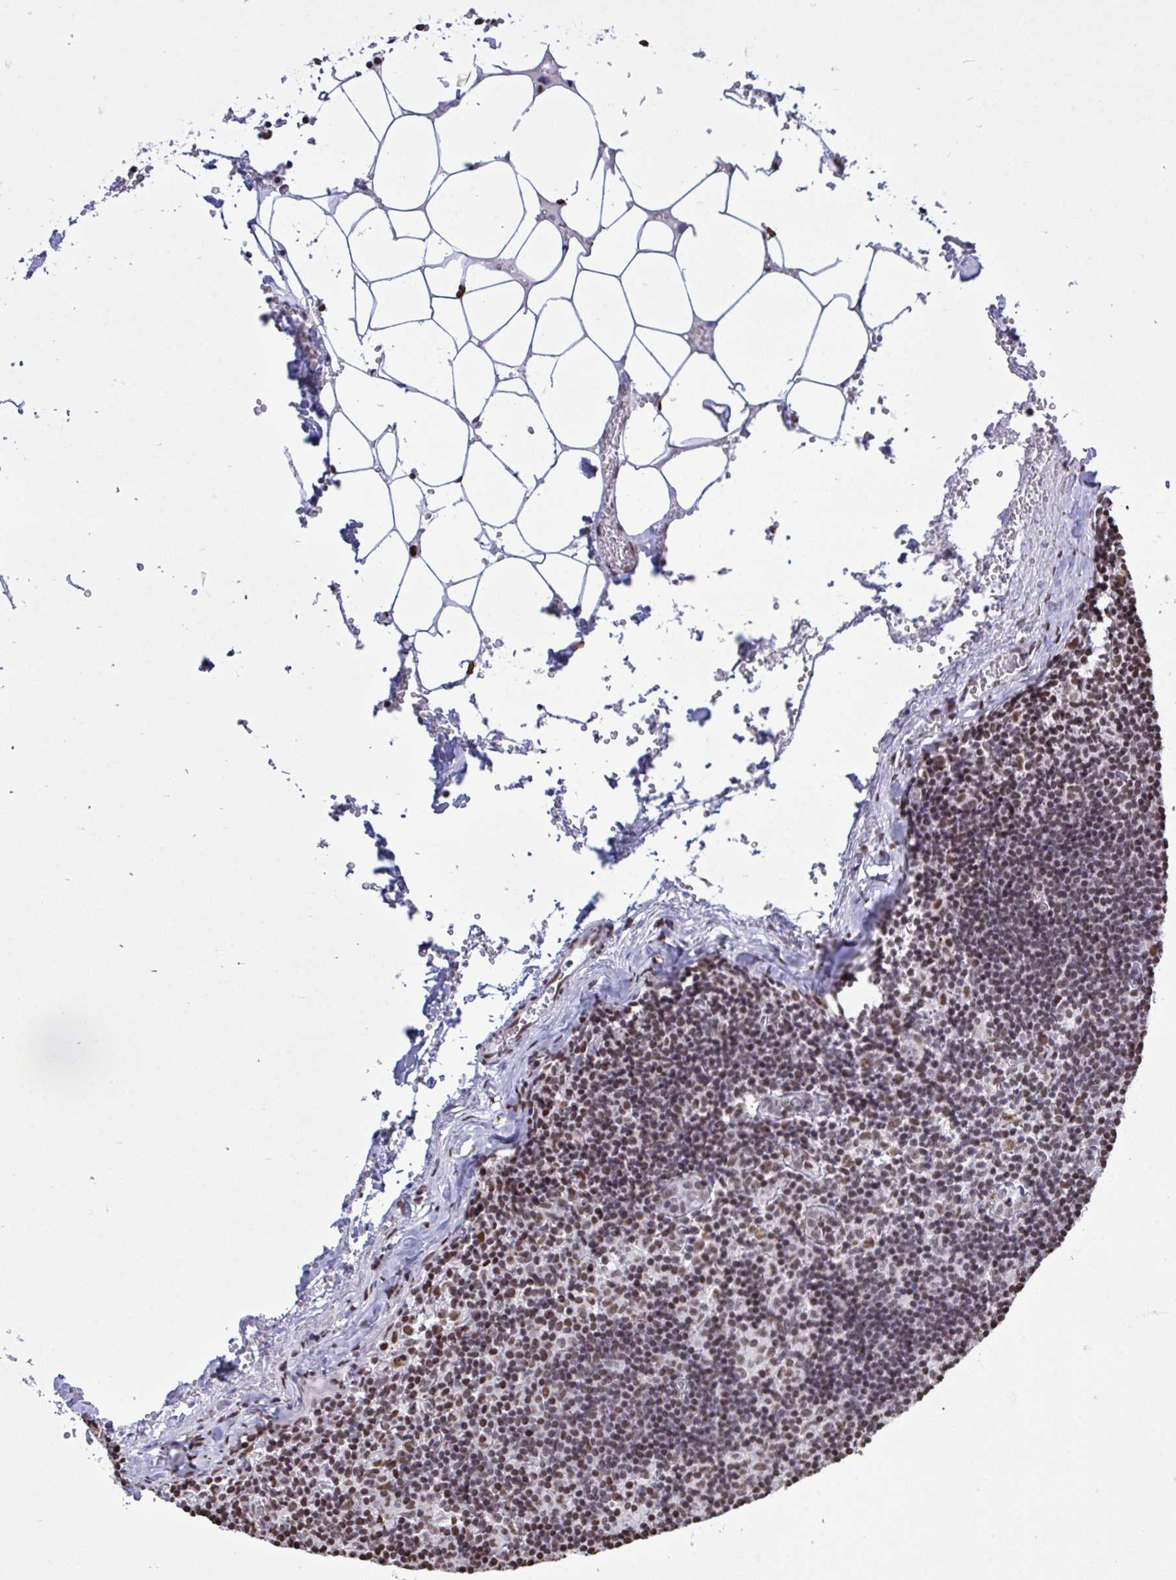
{"staining": {"intensity": "moderate", "quantity": "<25%", "location": "nuclear"}, "tissue": "lymph node", "cell_type": "Germinal center cells", "image_type": "normal", "snomed": [{"axis": "morphology", "description": "Normal tissue, NOS"}, {"axis": "topography", "description": "Lymph node"}], "caption": "Immunohistochemical staining of normal lymph node demonstrates low levels of moderate nuclear positivity in about <25% of germinal center cells.", "gene": "HNRNPDL", "patient": {"sex": "female", "age": 31}}